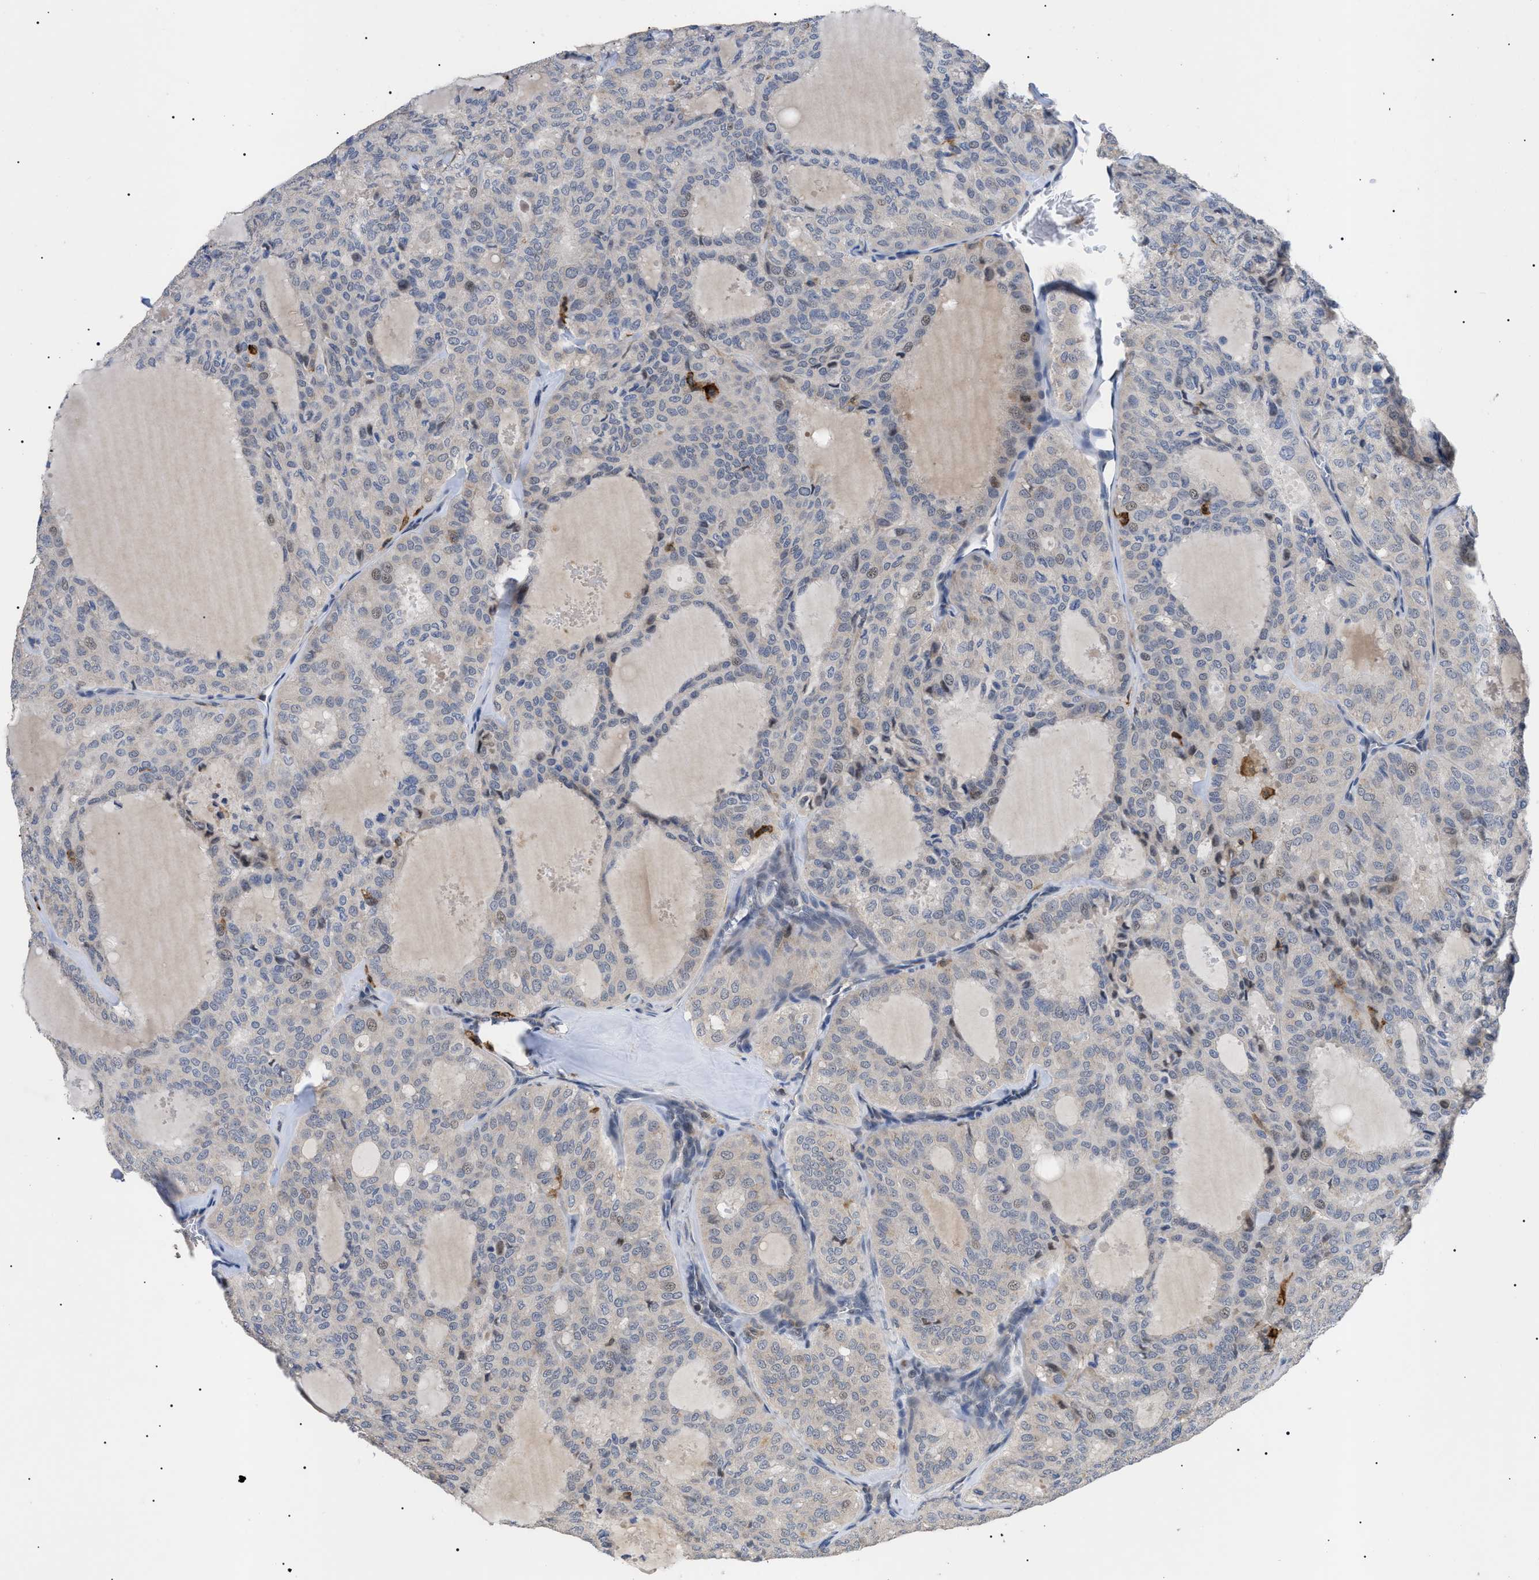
{"staining": {"intensity": "weak", "quantity": "<25%", "location": "cytoplasmic/membranous"}, "tissue": "thyroid cancer", "cell_type": "Tumor cells", "image_type": "cancer", "snomed": [{"axis": "morphology", "description": "Follicular adenoma carcinoma, NOS"}, {"axis": "topography", "description": "Thyroid gland"}], "caption": "High power microscopy photomicrograph of an immunohistochemistry (IHC) micrograph of thyroid cancer (follicular adenoma carcinoma), revealing no significant expression in tumor cells. (DAB IHC visualized using brightfield microscopy, high magnification).", "gene": "CD300A", "patient": {"sex": "male", "age": 75}}